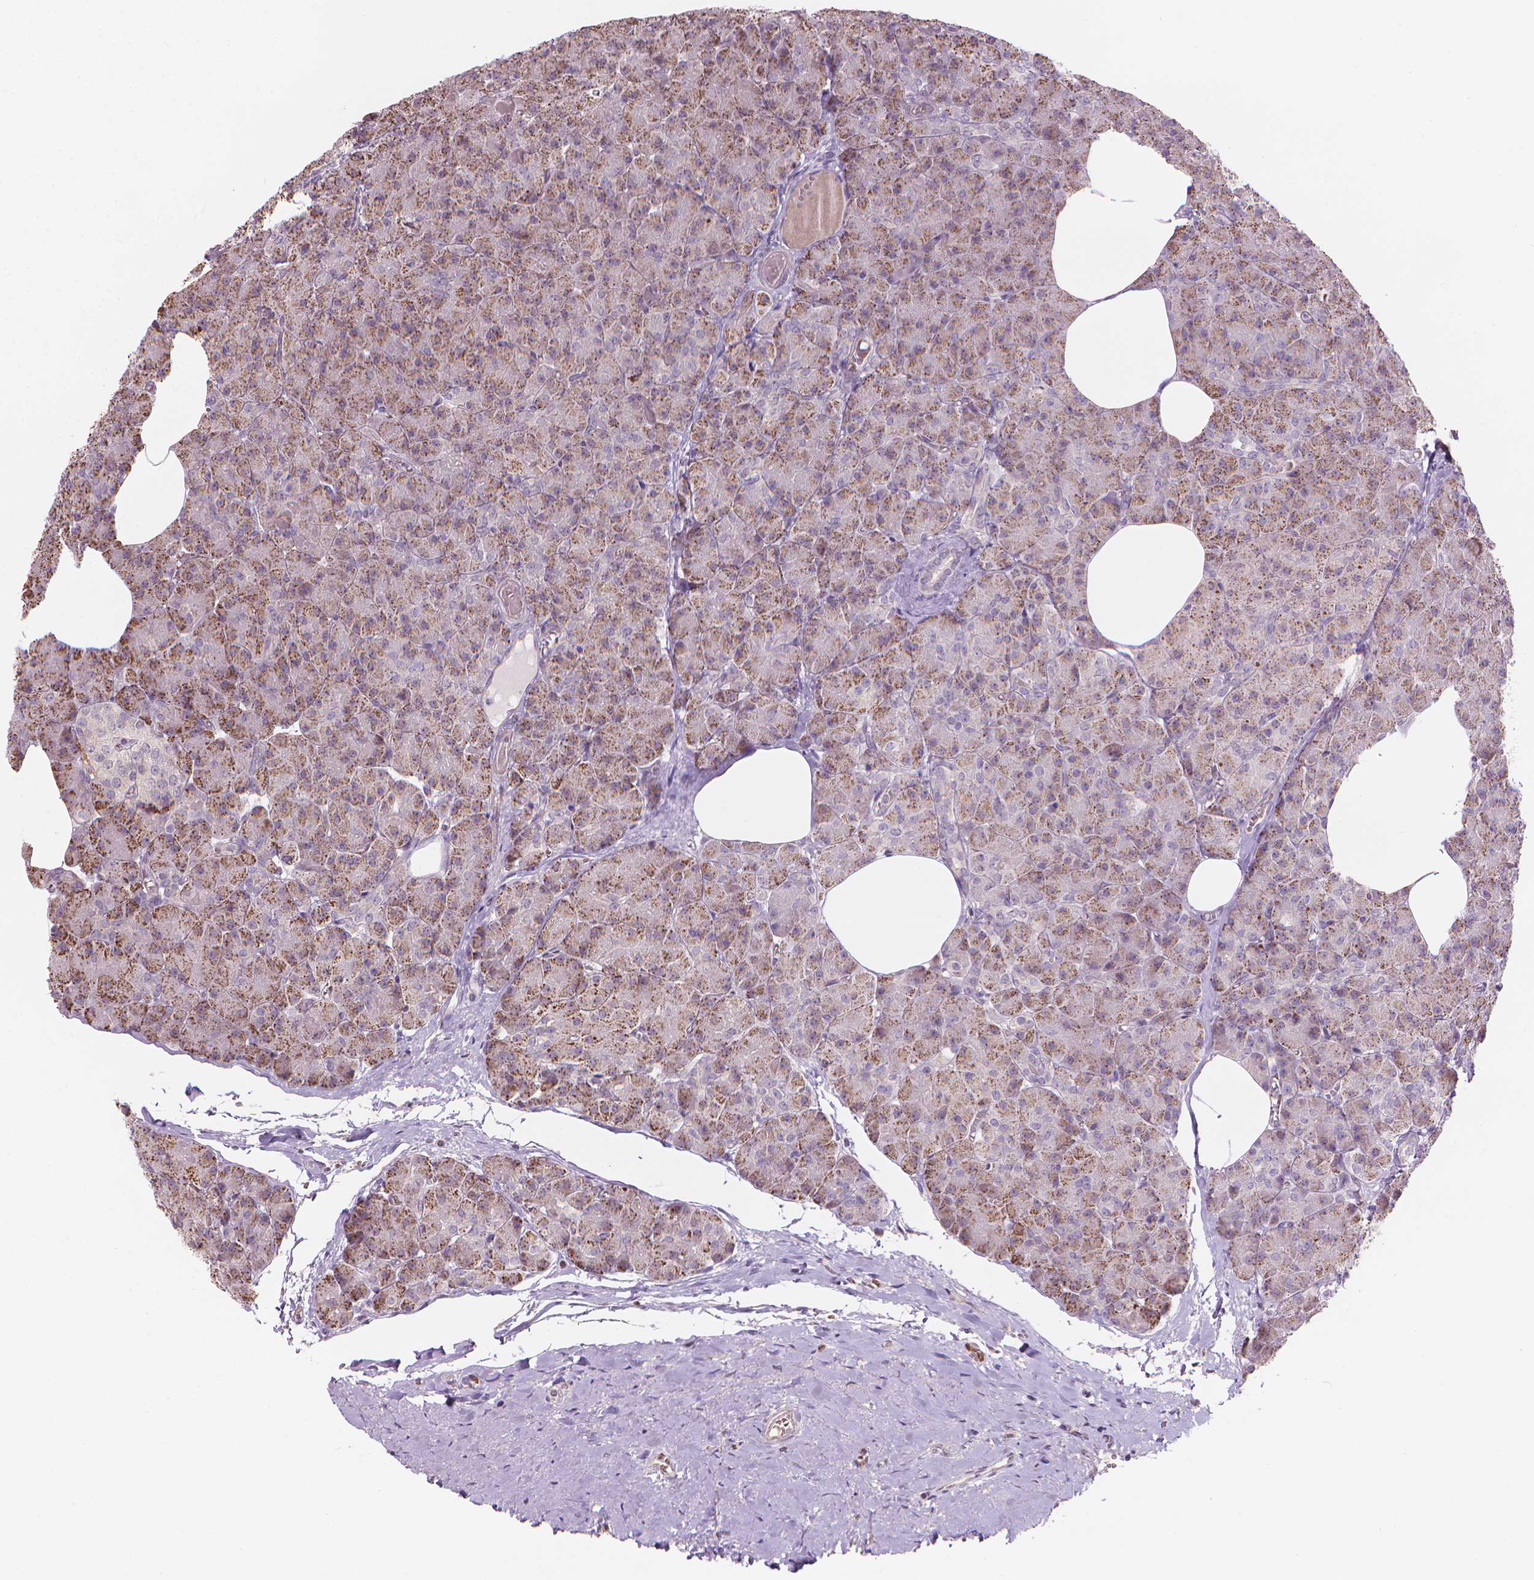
{"staining": {"intensity": "moderate", "quantity": "25%-75%", "location": "cytoplasmic/membranous"}, "tissue": "pancreas", "cell_type": "Exocrine glandular cells", "image_type": "normal", "snomed": [{"axis": "morphology", "description": "Normal tissue, NOS"}, {"axis": "topography", "description": "Pancreas"}], "caption": "Human pancreas stained with a brown dye shows moderate cytoplasmic/membranous positive staining in approximately 25%-75% of exocrine glandular cells.", "gene": "IFFO1", "patient": {"sex": "female", "age": 45}}